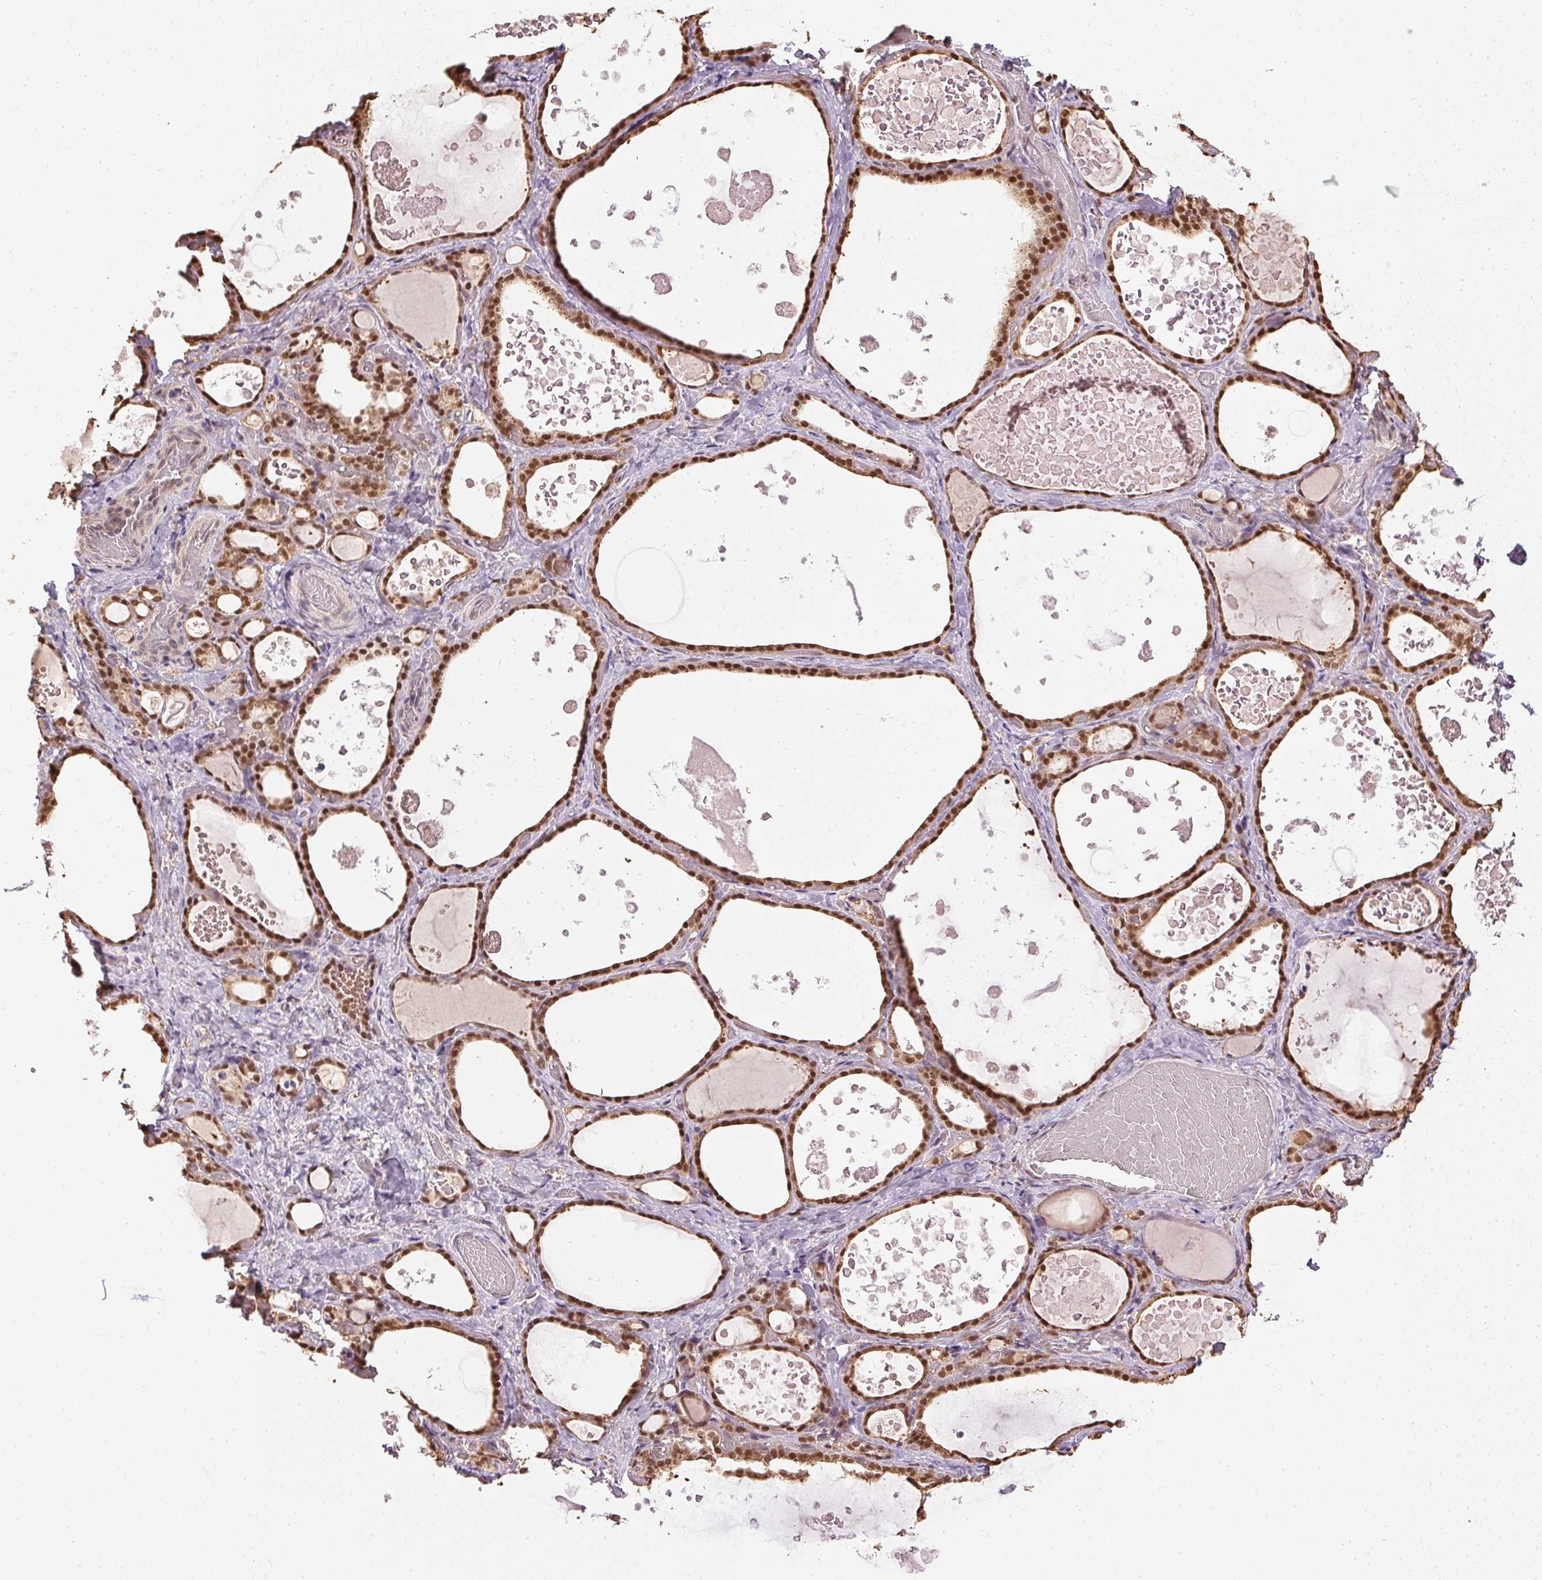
{"staining": {"intensity": "moderate", "quantity": ">75%", "location": "nuclear"}, "tissue": "thyroid gland", "cell_type": "Glandular cells", "image_type": "normal", "snomed": [{"axis": "morphology", "description": "Normal tissue, NOS"}, {"axis": "topography", "description": "Thyroid gland"}], "caption": "Thyroid gland was stained to show a protein in brown. There is medium levels of moderate nuclear positivity in about >75% of glandular cells. (DAB IHC with brightfield microscopy, high magnification).", "gene": "TPI1", "patient": {"sex": "female", "age": 56}}